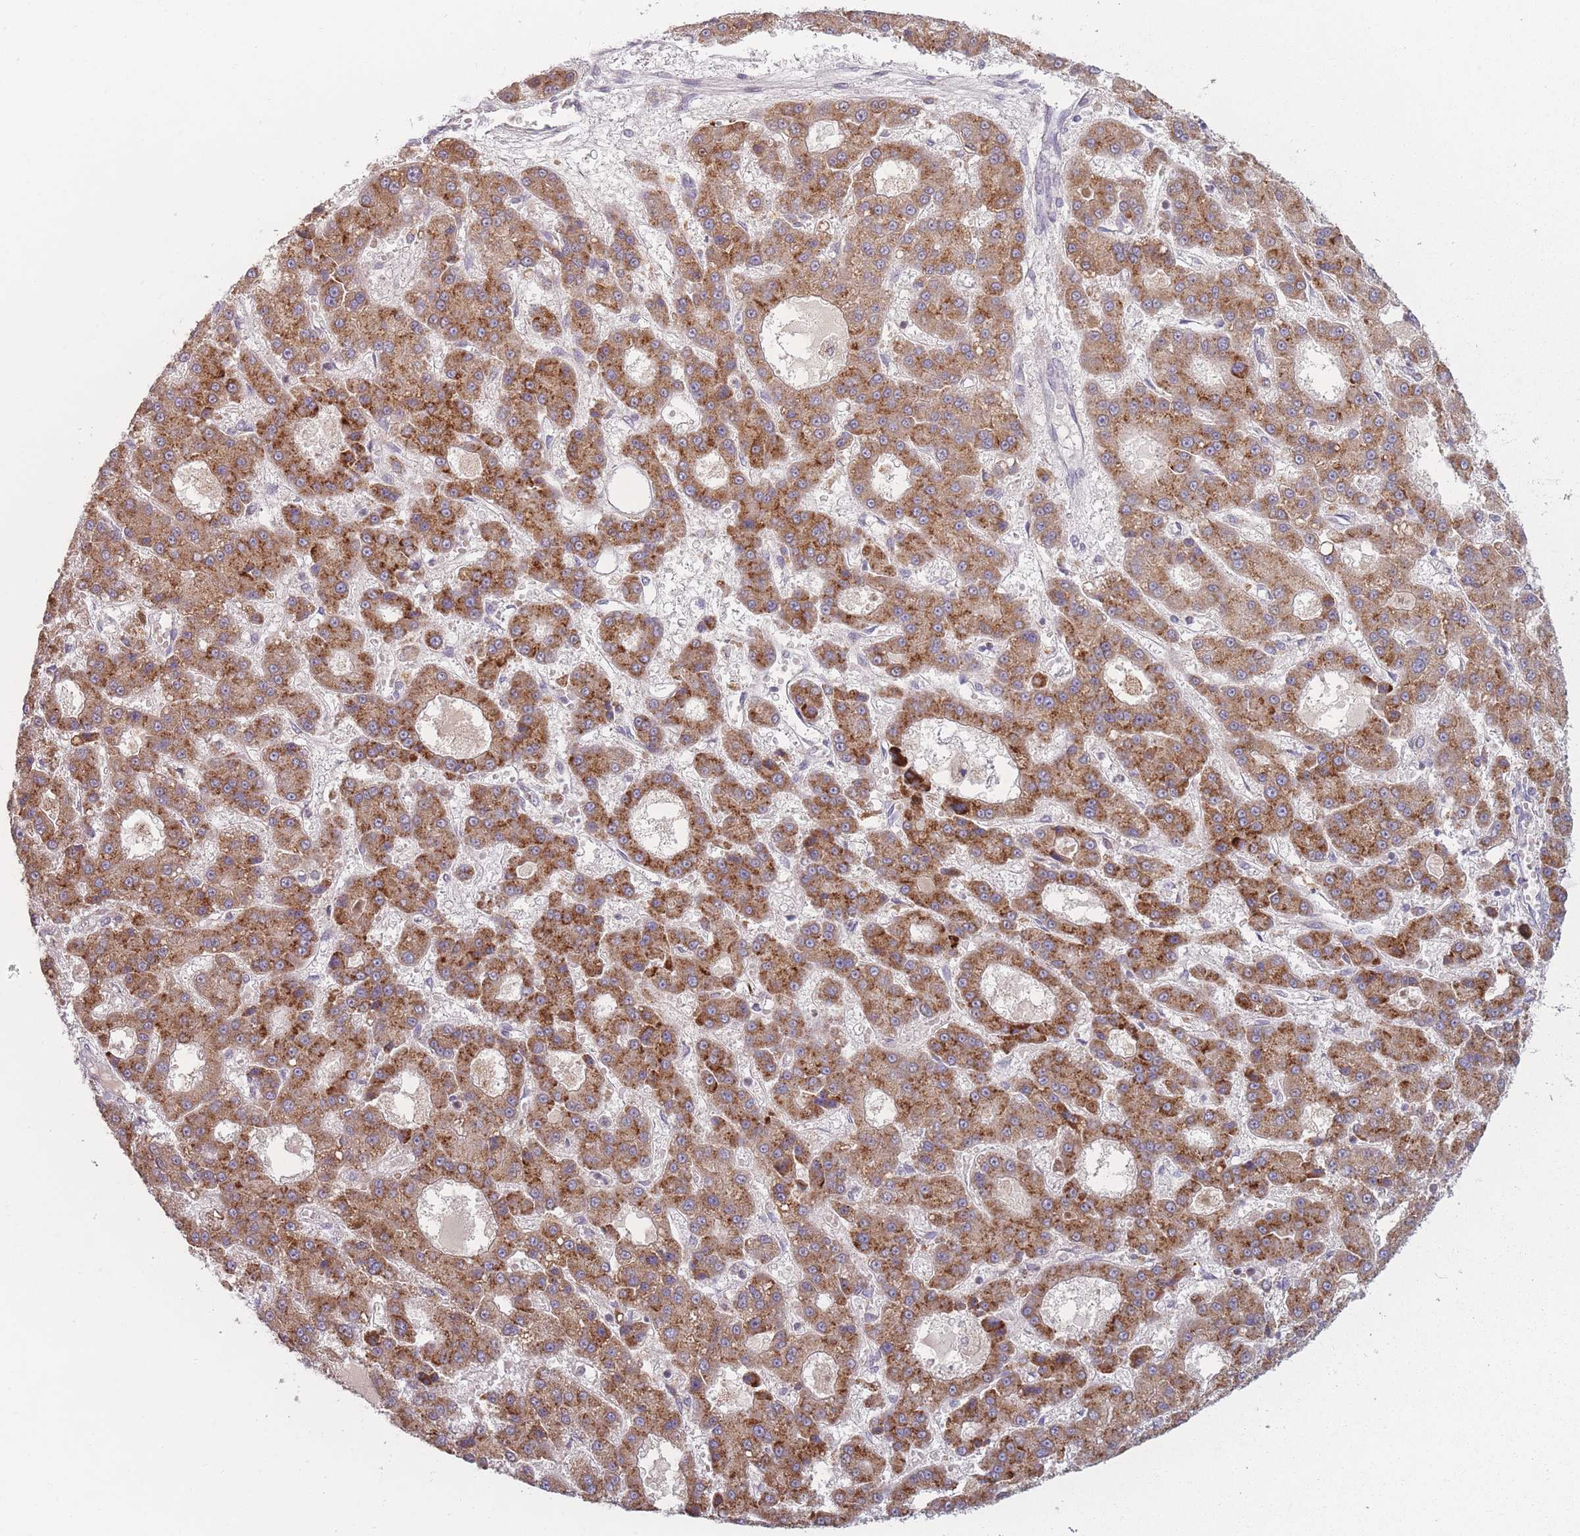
{"staining": {"intensity": "moderate", "quantity": ">75%", "location": "cytoplasmic/membranous"}, "tissue": "liver cancer", "cell_type": "Tumor cells", "image_type": "cancer", "snomed": [{"axis": "morphology", "description": "Carcinoma, Hepatocellular, NOS"}, {"axis": "topography", "description": "Liver"}], "caption": "Hepatocellular carcinoma (liver) stained for a protein reveals moderate cytoplasmic/membranous positivity in tumor cells.", "gene": "PEX11B", "patient": {"sex": "male", "age": 70}}